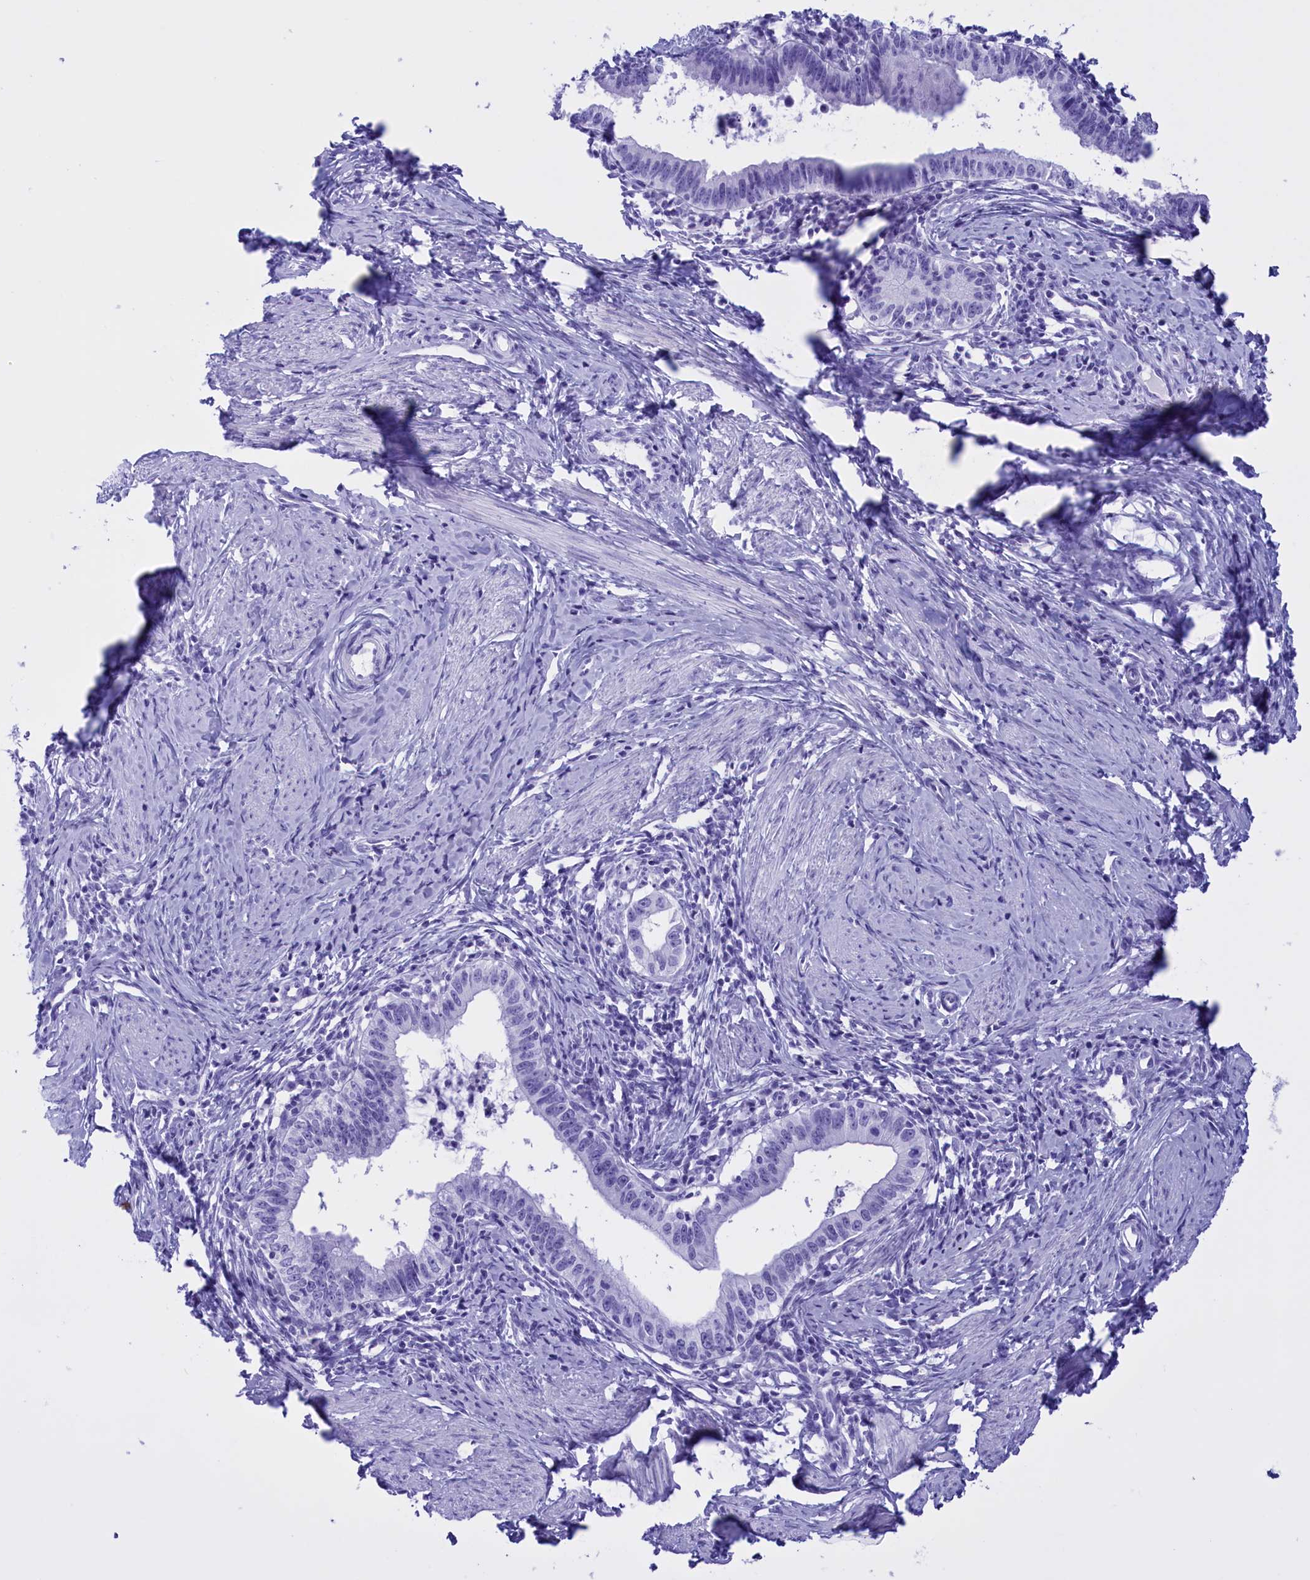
{"staining": {"intensity": "negative", "quantity": "none", "location": "none"}, "tissue": "cervical cancer", "cell_type": "Tumor cells", "image_type": "cancer", "snomed": [{"axis": "morphology", "description": "Adenocarcinoma, NOS"}, {"axis": "topography", "description": "Cervix"}], "caption": "A high-resolution image shows immunohistochemistry staining of cervical cancer (adenocarcinoma), which displays no significant expression in tumor cells. (Brightfield microscopy of DAB immunohistochemistry at high magnification).", "gene": "BRI3", "patient": {"sex": "female", "age": 36}}